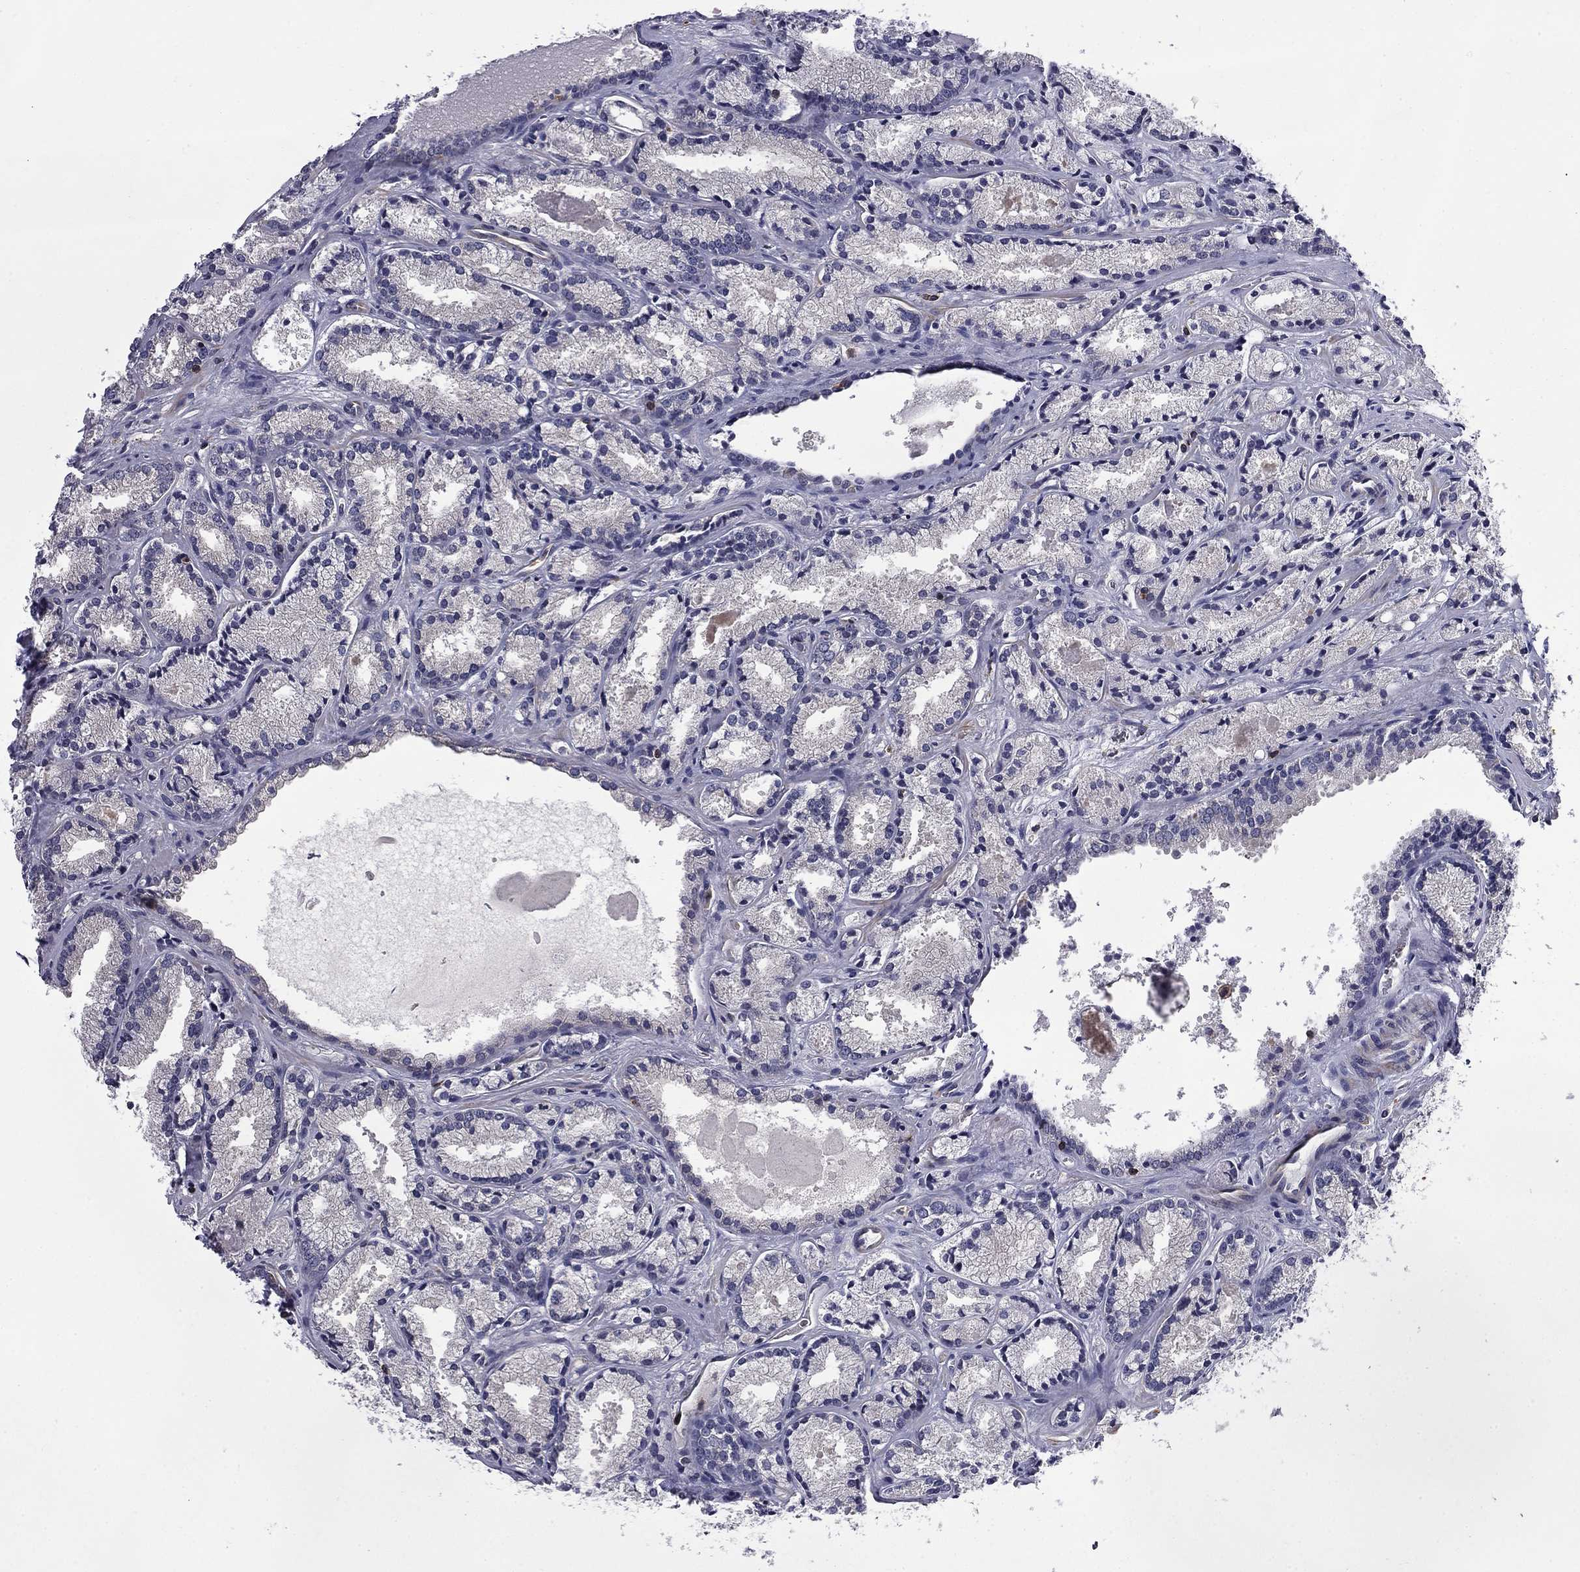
{"staining": {"intensity": "negative", "quantity": "none", "location": "none"}, "tissue": "prostate cancer", "cell_type": "Tumor cells", "image_type": "cancer", "snomed": [{"axis": "morphology", "description": "Adenocarcinoma, NOS"}, {"axis": "morphology", "description": "Adenocarcinoma, High grade"}, {"axis": "topography", "description": "Prostate"}], "caption": "A high-resolution image shows IHC staining of prostate cancer, which reveals no significant expression in tumor cells. The staining is performed using DAB brown chromogen with nuclei counter-stained in using hematoxylin.", "gene": "ARHGAP45", "patient": {"sex": "male", "age": 70}}